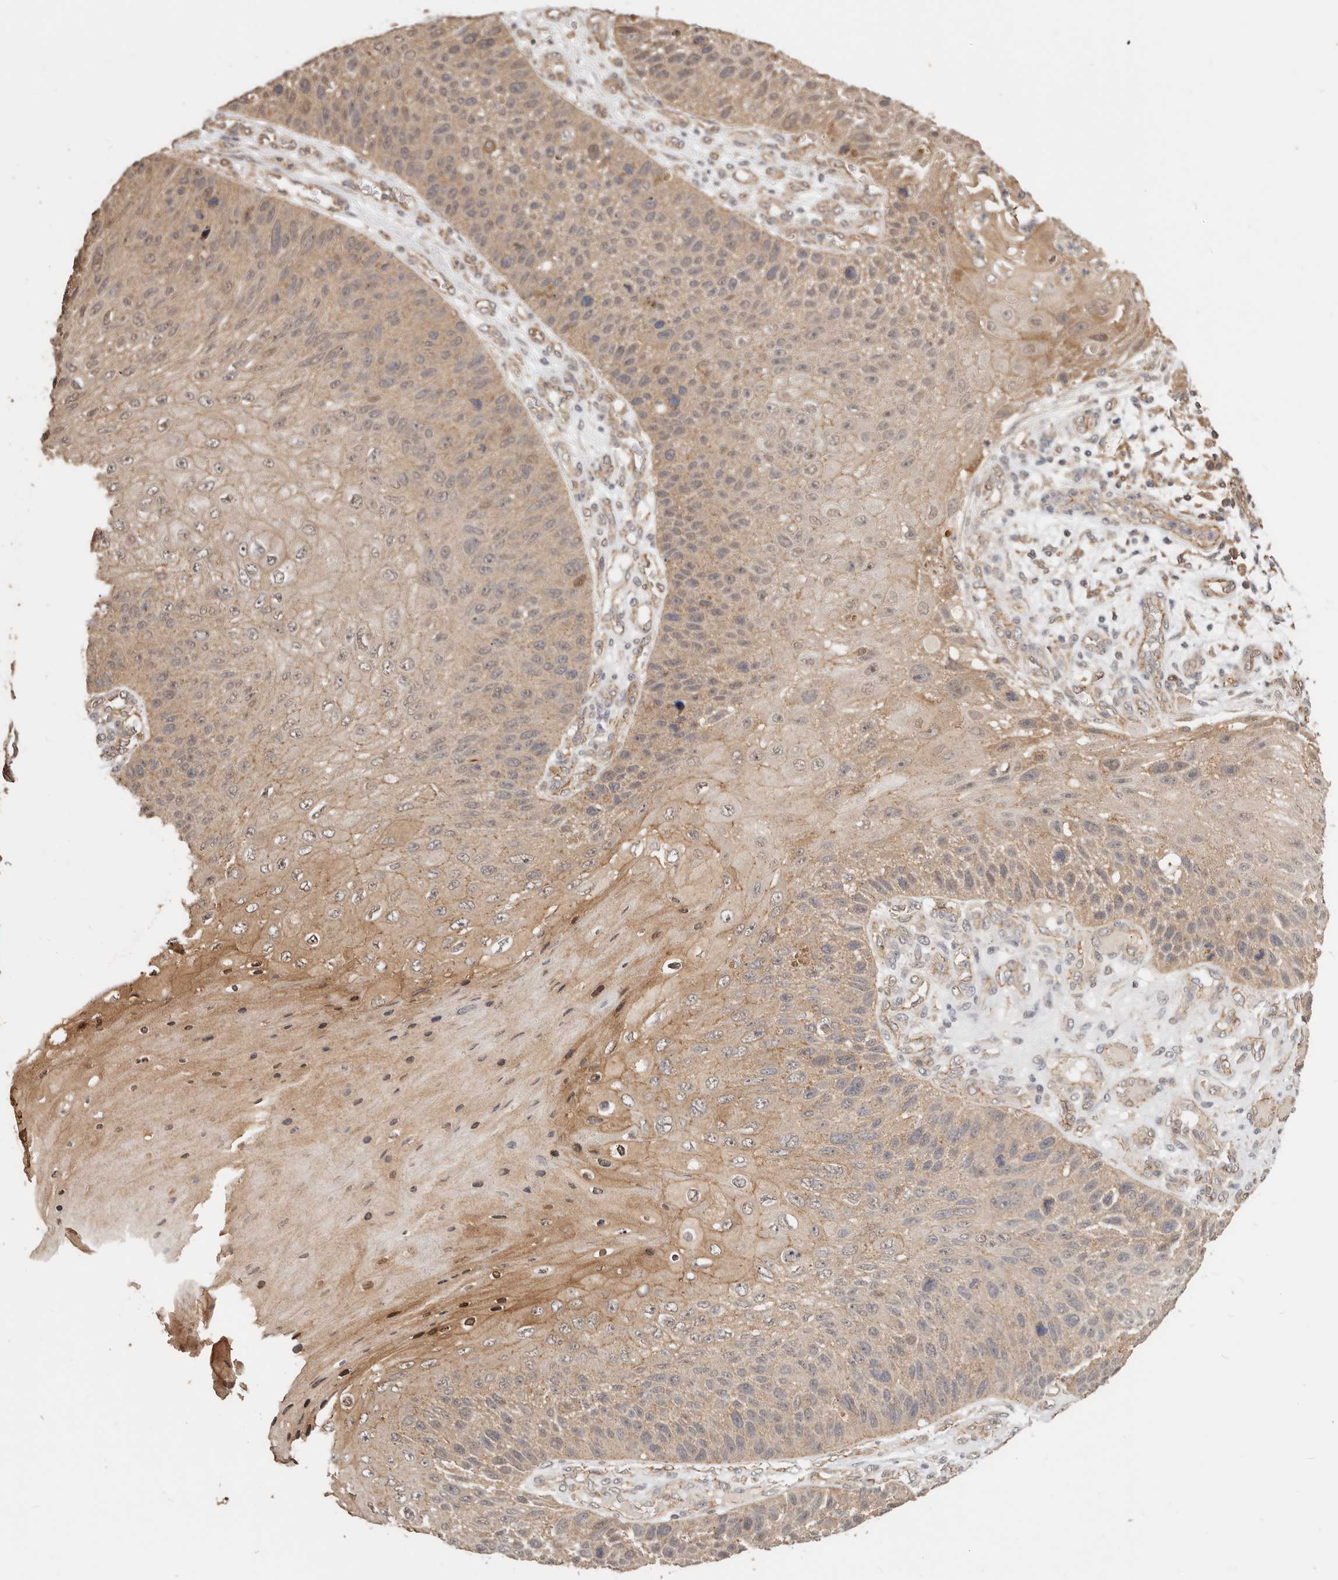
{"staining": {"intensity": "weak", "quantity": ">75%", "location": "cytoplasmic/membranous"}, "tissue": "skin cancer", "cell_type": "Tumor cells", "image_type": "cancer", "snomed": [{"axis": "morphology", "description": "Squamous cell carcinoma, NOS"}, {"axis": "topography", "description": "Skin"}], "caption": "Immunohistochemistry (IHC) image of neoplastic tissue: skin squamous cell carcinoma stained using immunohistochemistry (IHC) reveals low levels of weak protein expression localized specifically in the cytoplasmic/membranous of tumor cells, appearing as a cytoplasmic/membranous brown color.", "gene": "AFDN", "patient": {"sex": "female", "age": 88}}